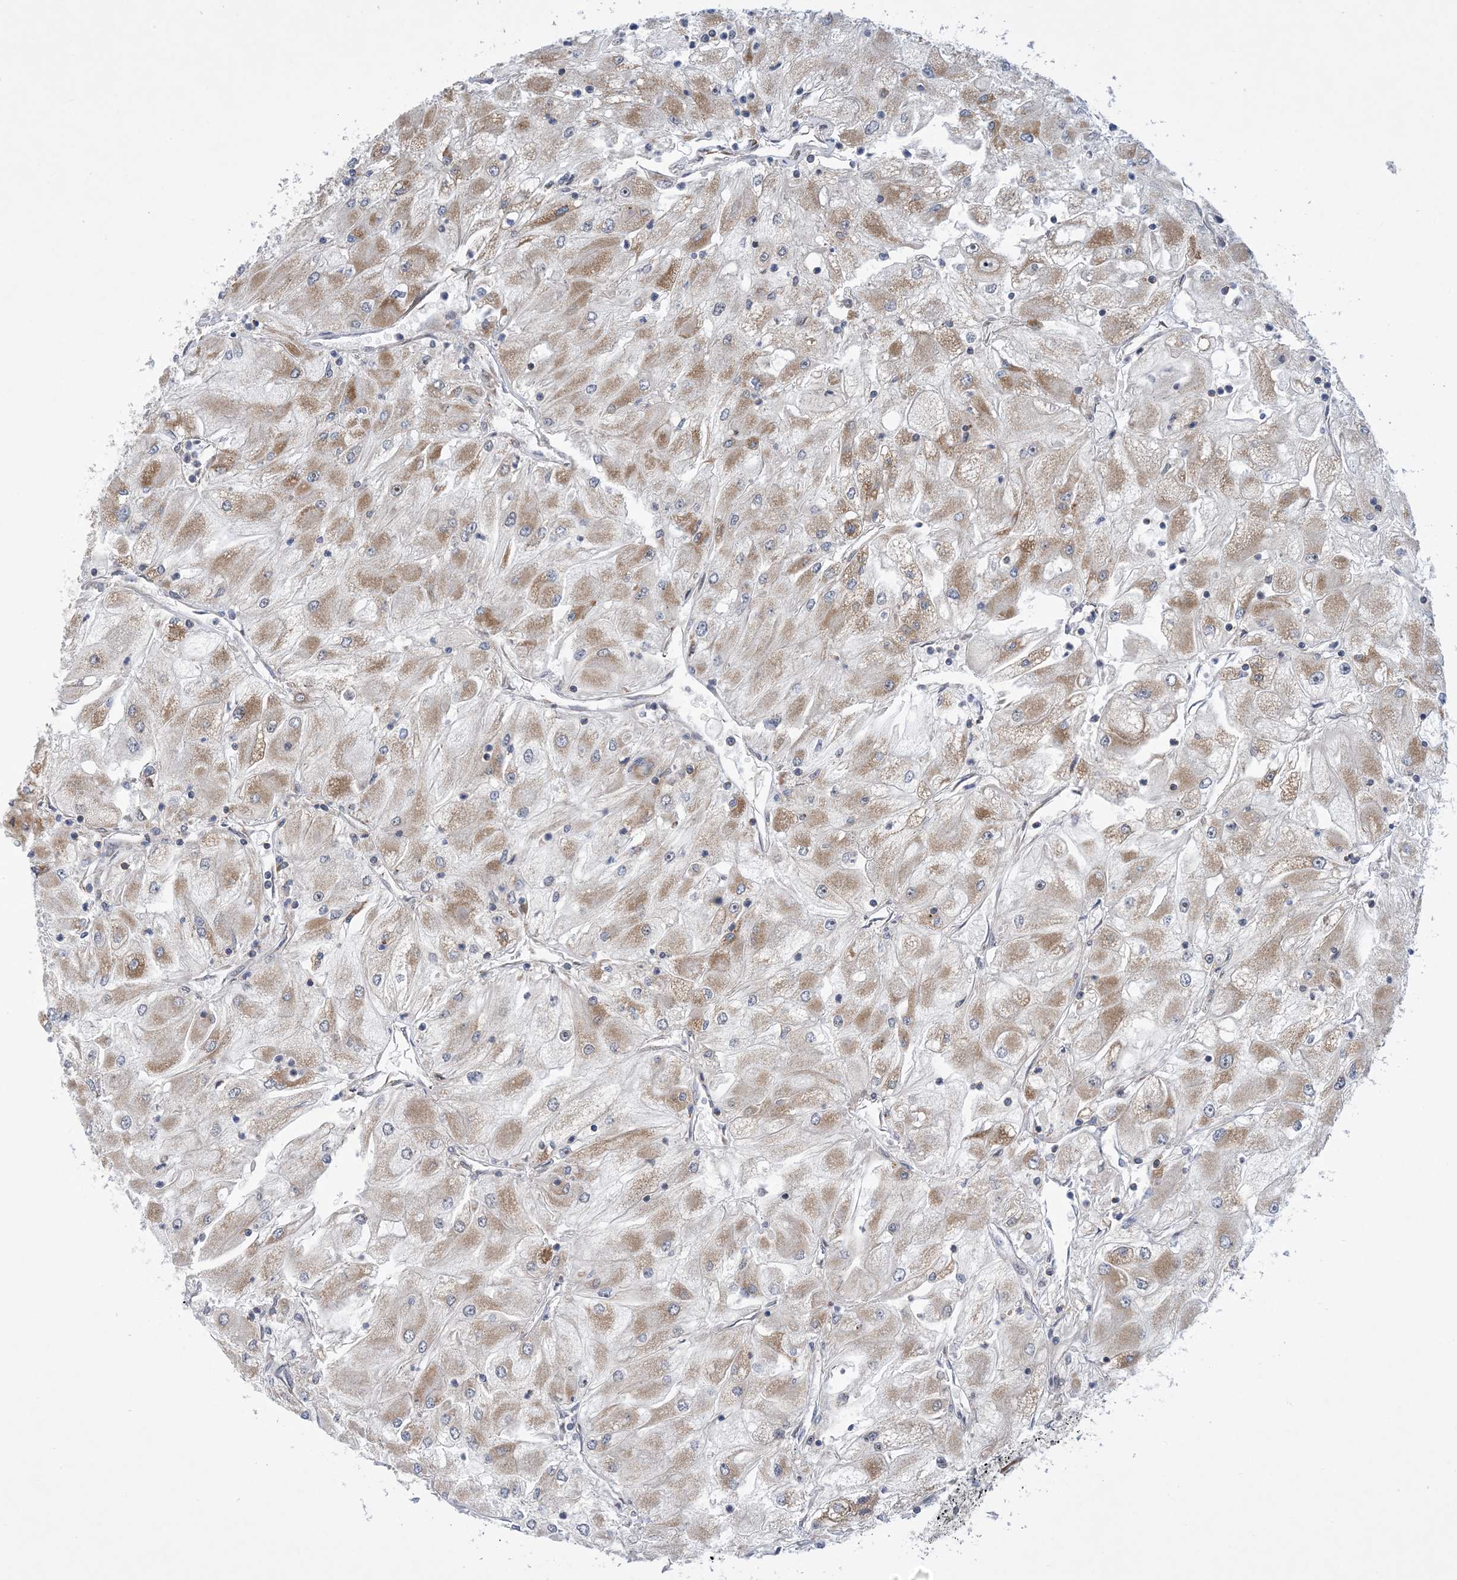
{"staining": {"intensity": "moderate", "quantity": ">75%", "location": "cytoplasmic/membranous"}, "tissue": "renal cancer", "cell_type": "Tumor cells", "image_type": "cancer", "snomed": [{"axis": "morphology", "description": "Adenocarcinoma, NOS"}, {"axis": "topography", "description": "Kidney"}], "caption": "Renal cancer (adenocarcinoma) stained with a brown dye shows moderate cytoplasmic/membranous positive staining in about >75% of tumor cells.", "gene": "ZNF8", "patient": {"sex": "male", "age": 80}}